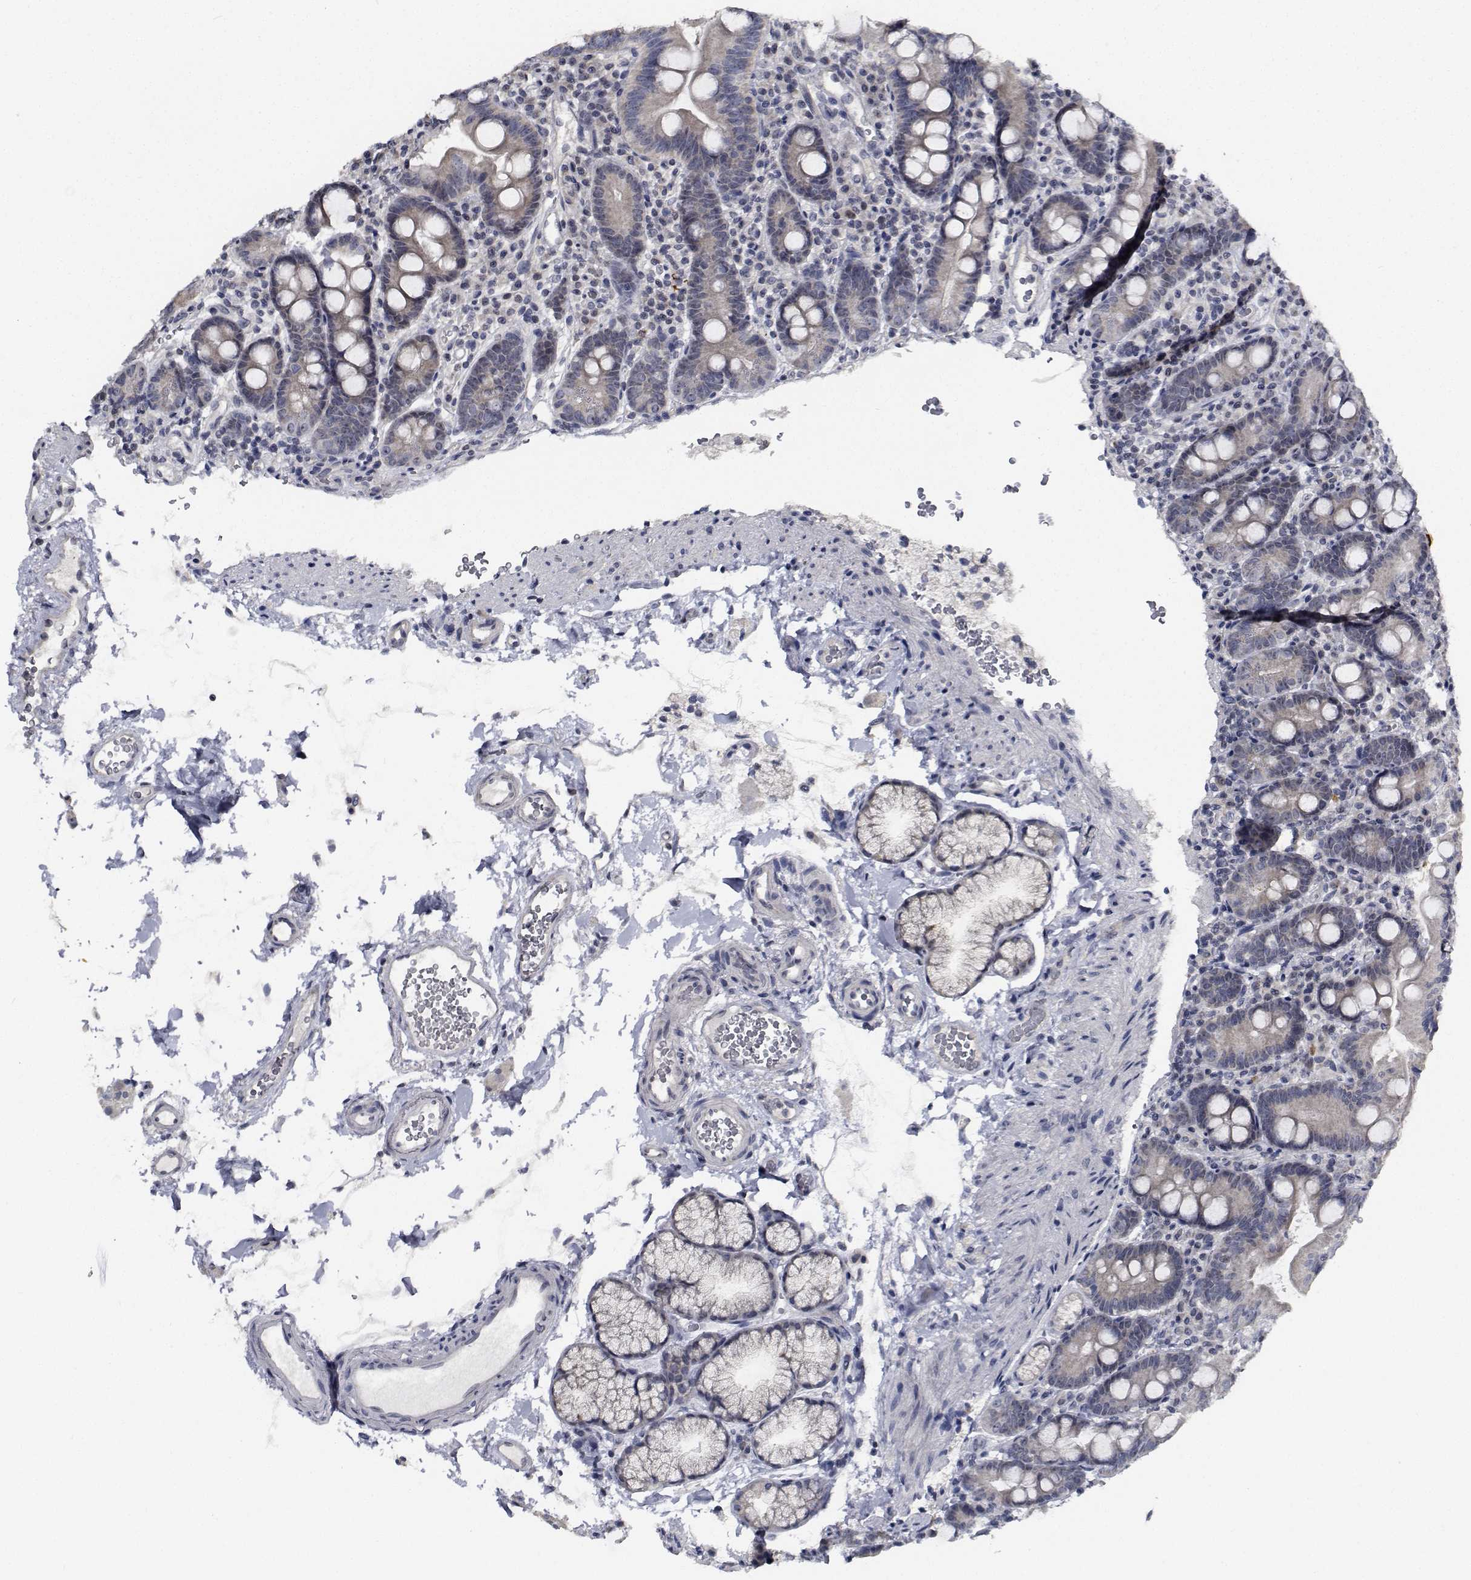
{"staining": {"intensity": "negative", "quantity": "none", "location": "none"}, "tissue": "duodenum", "cell_type": "Glandular cells", "image_type": "normal", "snomed": [{"axis": "morphology", "description": "Normal tissue, NOS"}, {"axis": "topography", "description": "Duodenum"}], "caption": "Duodenum stained for a protein using immunohistochemistry (IHC) displays no positivity glandular cells.", "gene": "NVL", "patient": {"sex": "male", "age": 59}}